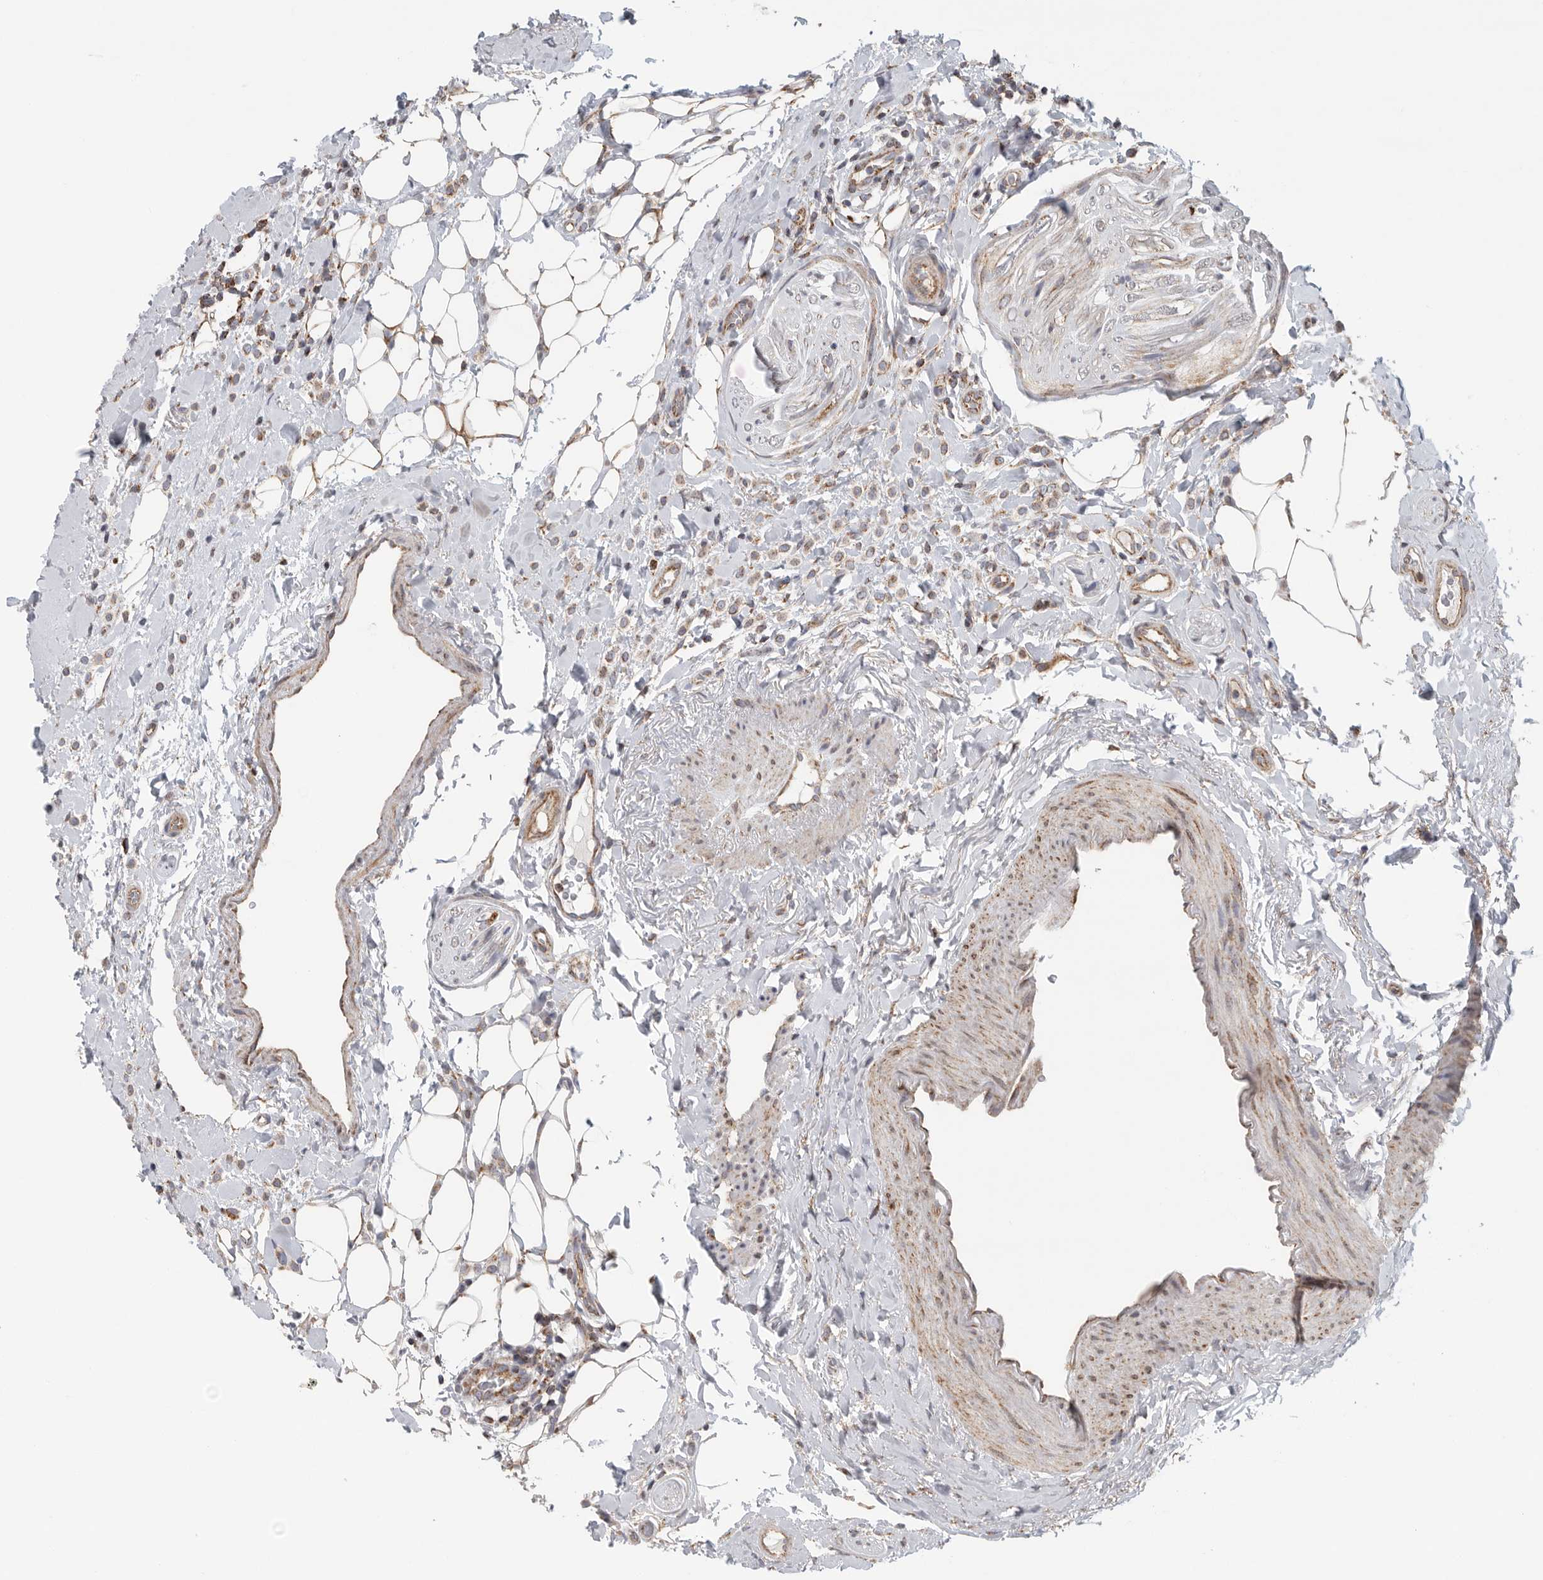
{"staining": {"intensity": "moderate", "quantity": ">75%", "location": "cytoplasmic/membranous"}, "tissue": "breast cancer", "cell_type": "Tumor cells", "image_type": "cancer", "snomed": [{"axis": "morphology", "description": "Normal tissue, NOS"}, {"axis": "morphology", "description": "Lobular carcinoma"}, {"axis": "topography", "description": "Breast"}], "caption": "Breast cancer was stained to show a protein in brown. There is medium levels of moderate cytoplasmic/membranous expression in approximately >75% of tumor cells. (DAB IHC, brown staining for protein, blue staining for nuclei).", "gene": "FKBP8", "patient": {"sex": "female", "age": 50}}